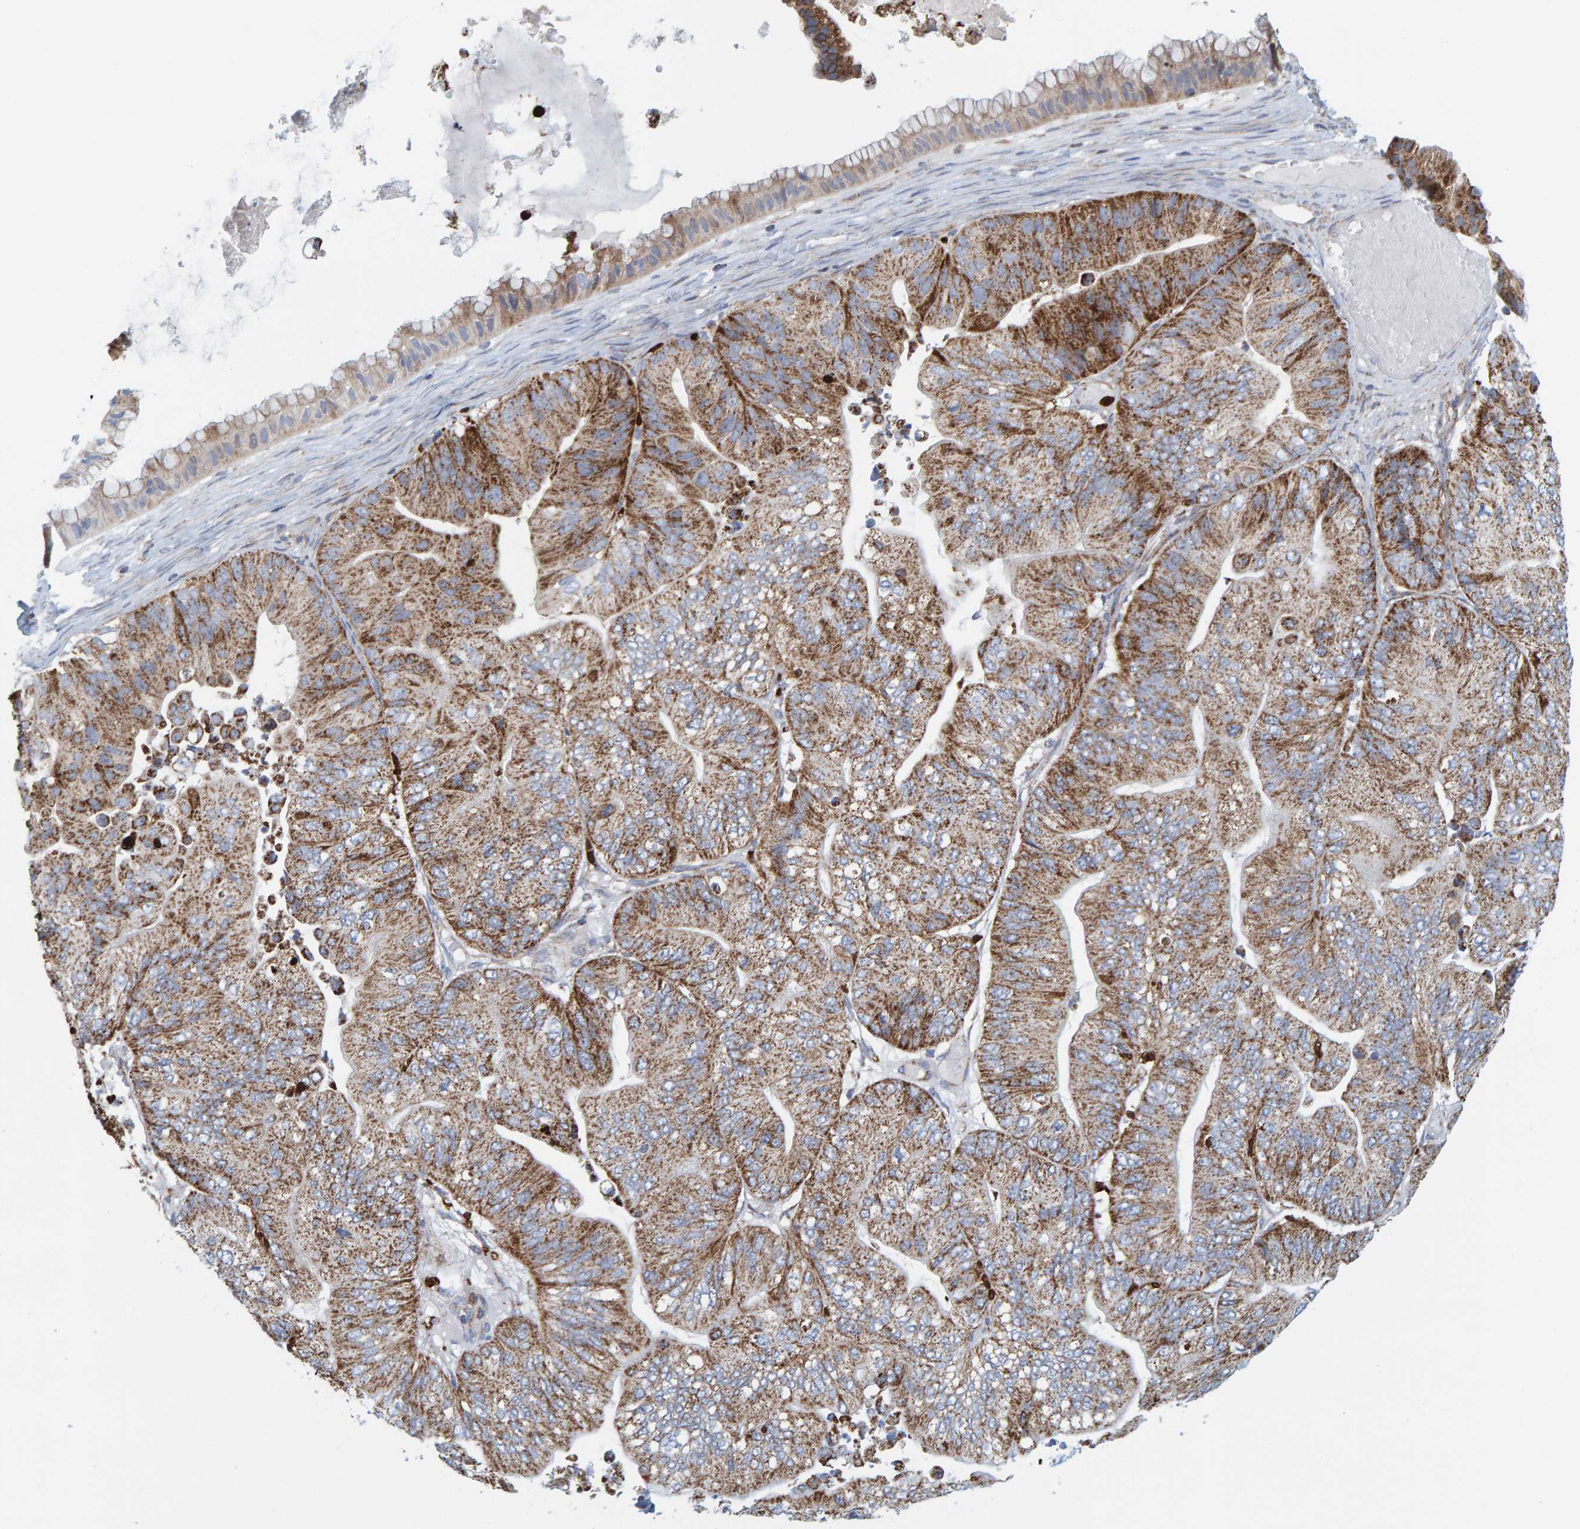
{"staining": {"intensity": "strong", "quantity": ">75%", "location": "cytoplasmic/membranous"}, "tissue": "ovarian cancer", "cell_type": "Tumor cells", "image_type": "cancer", "snomed": [{"axis": "morphology", "description": "Cystadenocarcinoma, mucinous, NOS"}, {"axis": "topography", "description": "Ovary"}], "caption": "Tumor cells show high levels of strong cytoplasmic/membranous positivity in approximately >75% of cells in ovarian cancer.", "gene": "B9D1", "patient": {"sex": "female", "age": 61}}